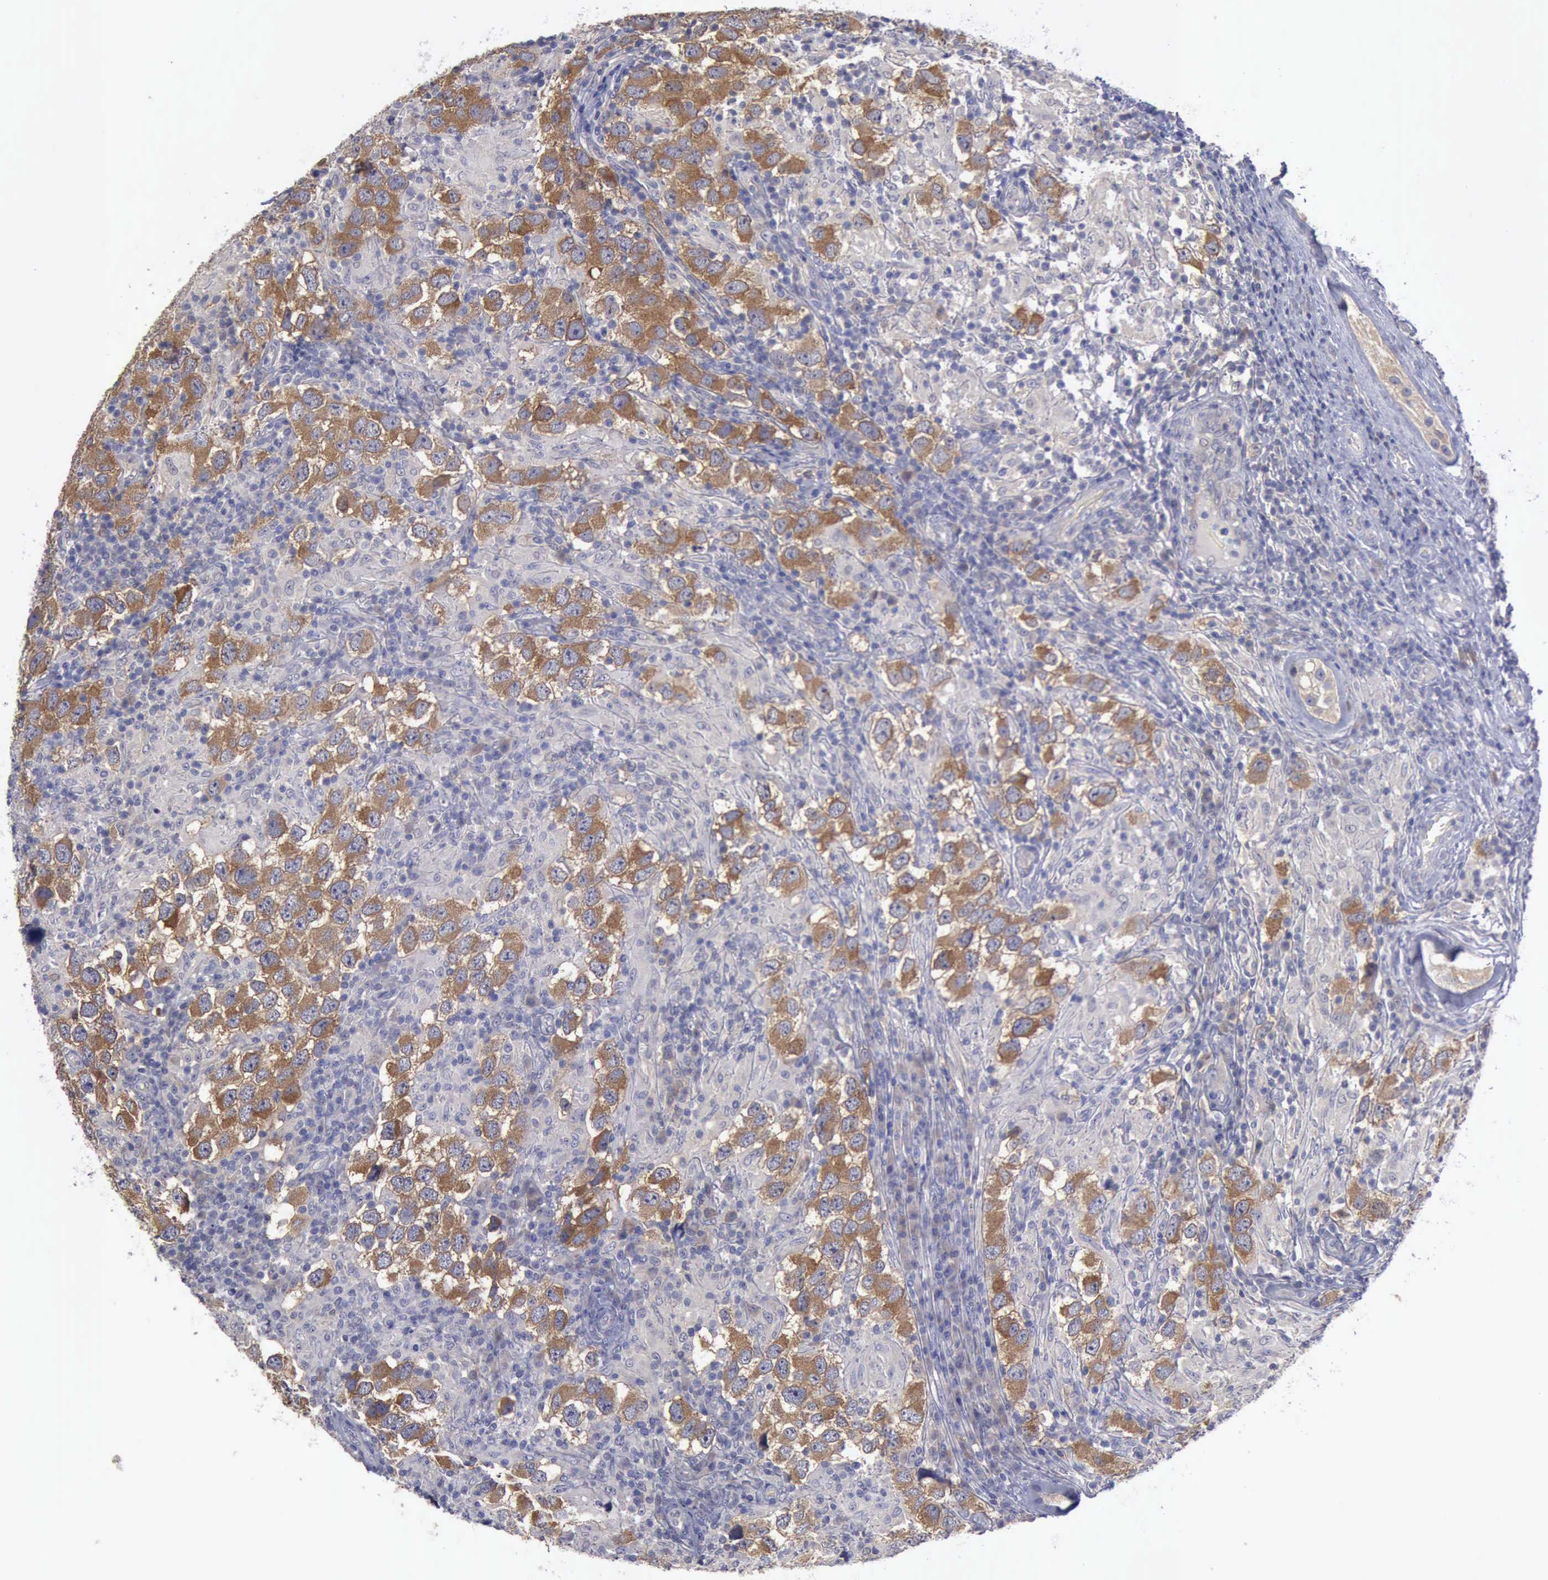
{"staining": {"intensity": "moderate", "quantity": ">75%", "location": "cytoplasmic/membranous"}, "tissue": "testis cancer", "cell_type": "Tumor cells", "image_type": "cancer", "snomed": [{"axis": "morphology", "description": "Carcinoma, Embryonal, NOS"}, {"axis": "topography", "description": "Testis"}], "caption": "Human testis cancer (embryonal carcinoma) stained for a protein (brown) reveals moderate cytoplasmic/membranous positive positivity in about >75% of tumor cells.", "gene": "PHKA1", "patient": {"sex": "male", "age": 21}}